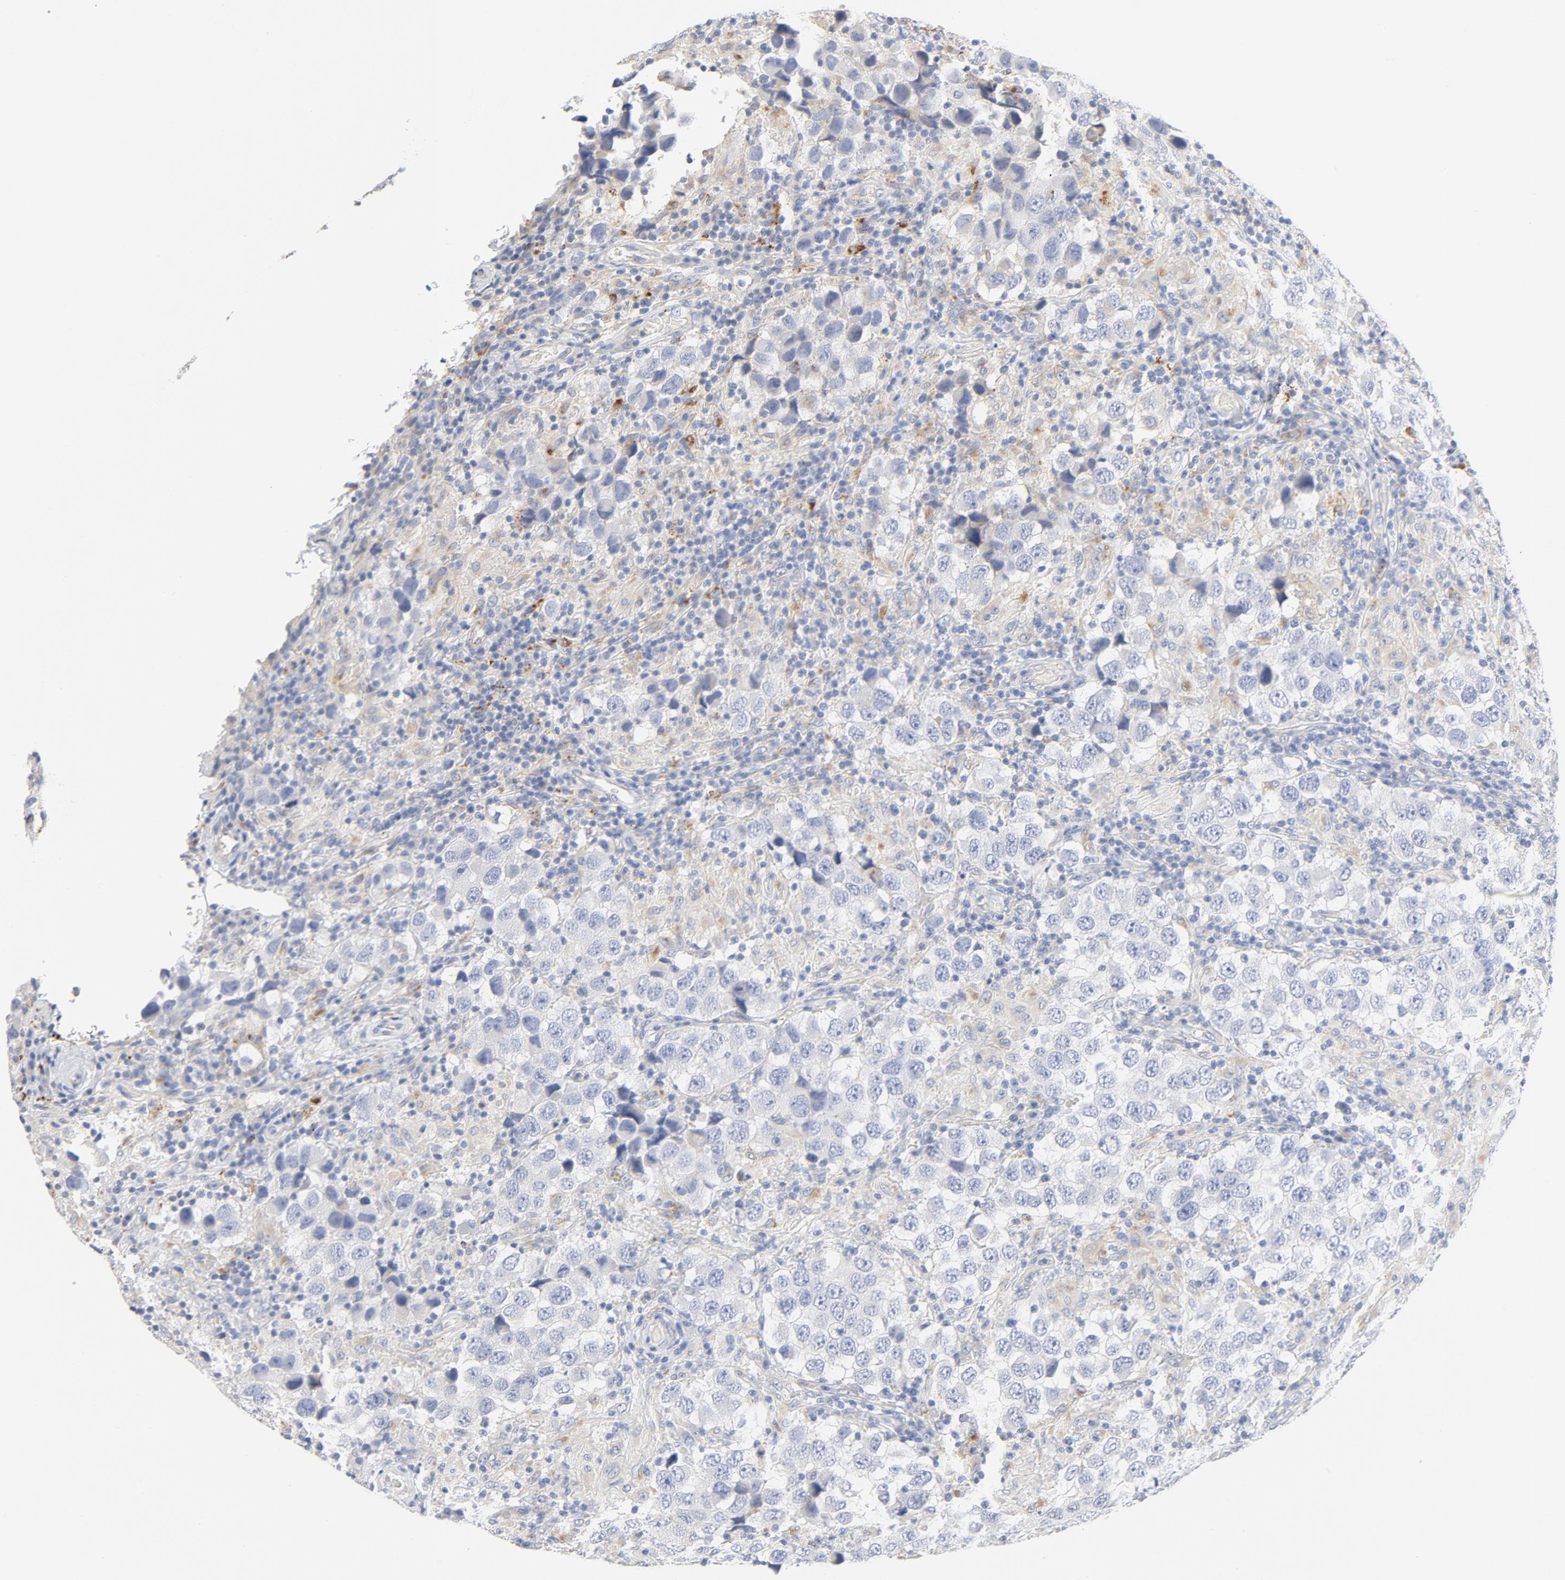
{"staining": {"intensity": "negative", "quantity": "none", "location": "none"}, "tissue": "testis cancer", "cell_type": "Tumor cells", "image_type": "cancer", "snomed": [{"axis": "morphology", "description": "Carcinoma, Embryonal, NOS"}, {"axis": "topography", "description": "Testis"}], "caption": "Tumor cells are negative for brown protein staining in embryonal carcinoma (testis). Brightfield microscopy of immunohistochemistry (IHC) stained with DAB (3,3'-diaminobenzidine) (brown) and hematoxylin (blue), captured at high magnification.", "gene": "MAGEB17", "patient": {"sex": "male", "age": 21}}